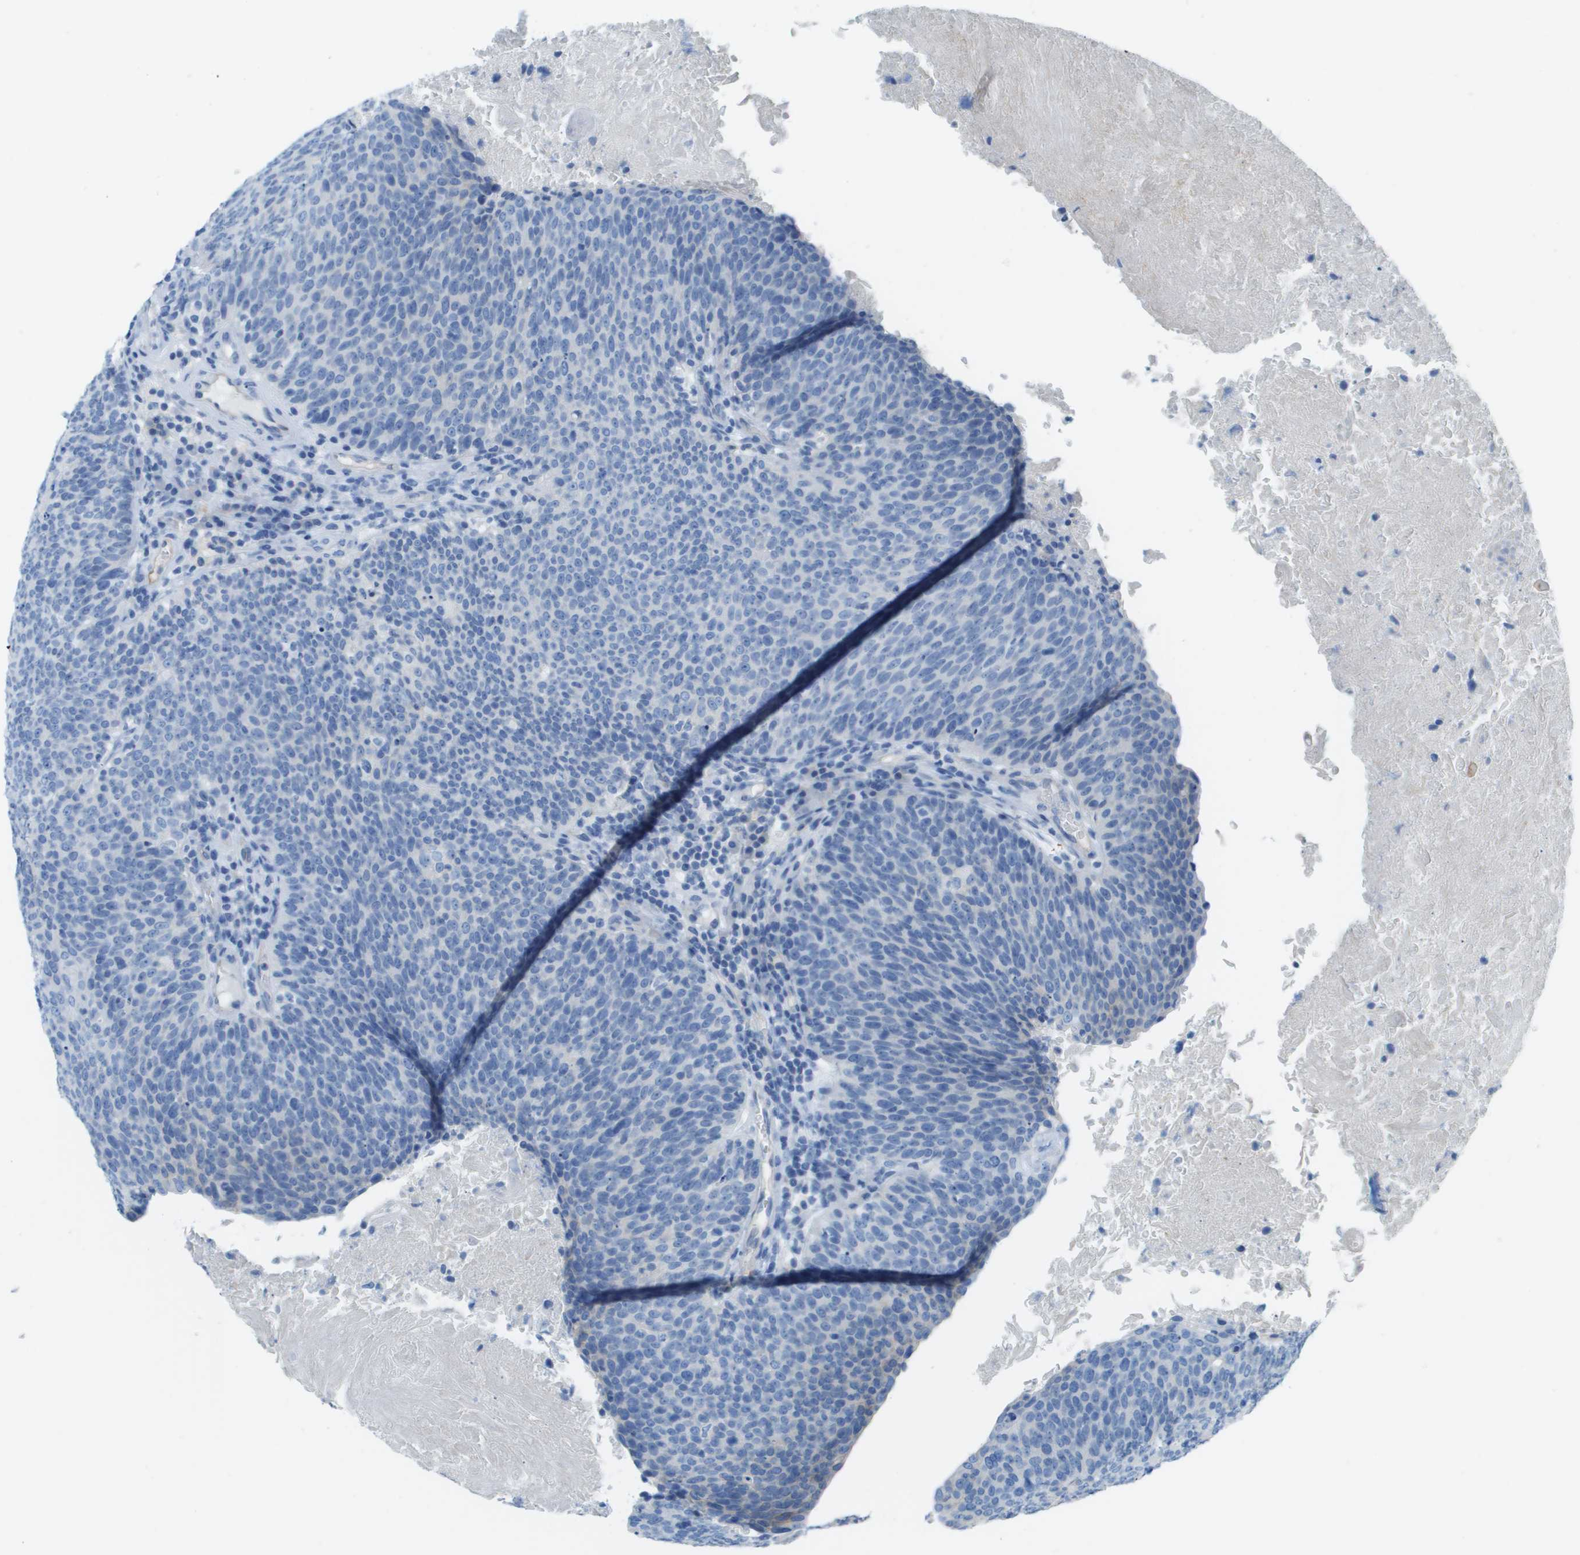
{"staining": {"intensity": "negative", "quantity": "none", "location": "none"}, "tissue": "head and neck cancer", "cell_type": "Tumor cells", "image_type": "cancer", "snomed": [{"axis": "morphology", "description": "Squamous cell carcinoma, NOS"}, {"axis": "morphology", "description": "Squamous cell carcinoma, metastatic, NOS"}, {"axis": "topography", "description": "Lymph node"}, {"axis": "topography", "description": "Head-Neck"}], "caption": "Head and neck metastatic squamous cell carcinoma was stained to show a protein in brown. There is no significant expression in tumor cells. (DAB (3,3'-diaminobenzidine) IHC, high magnification).", "gene": "CD46", "patient": {"sex": "male", "age": 62}}